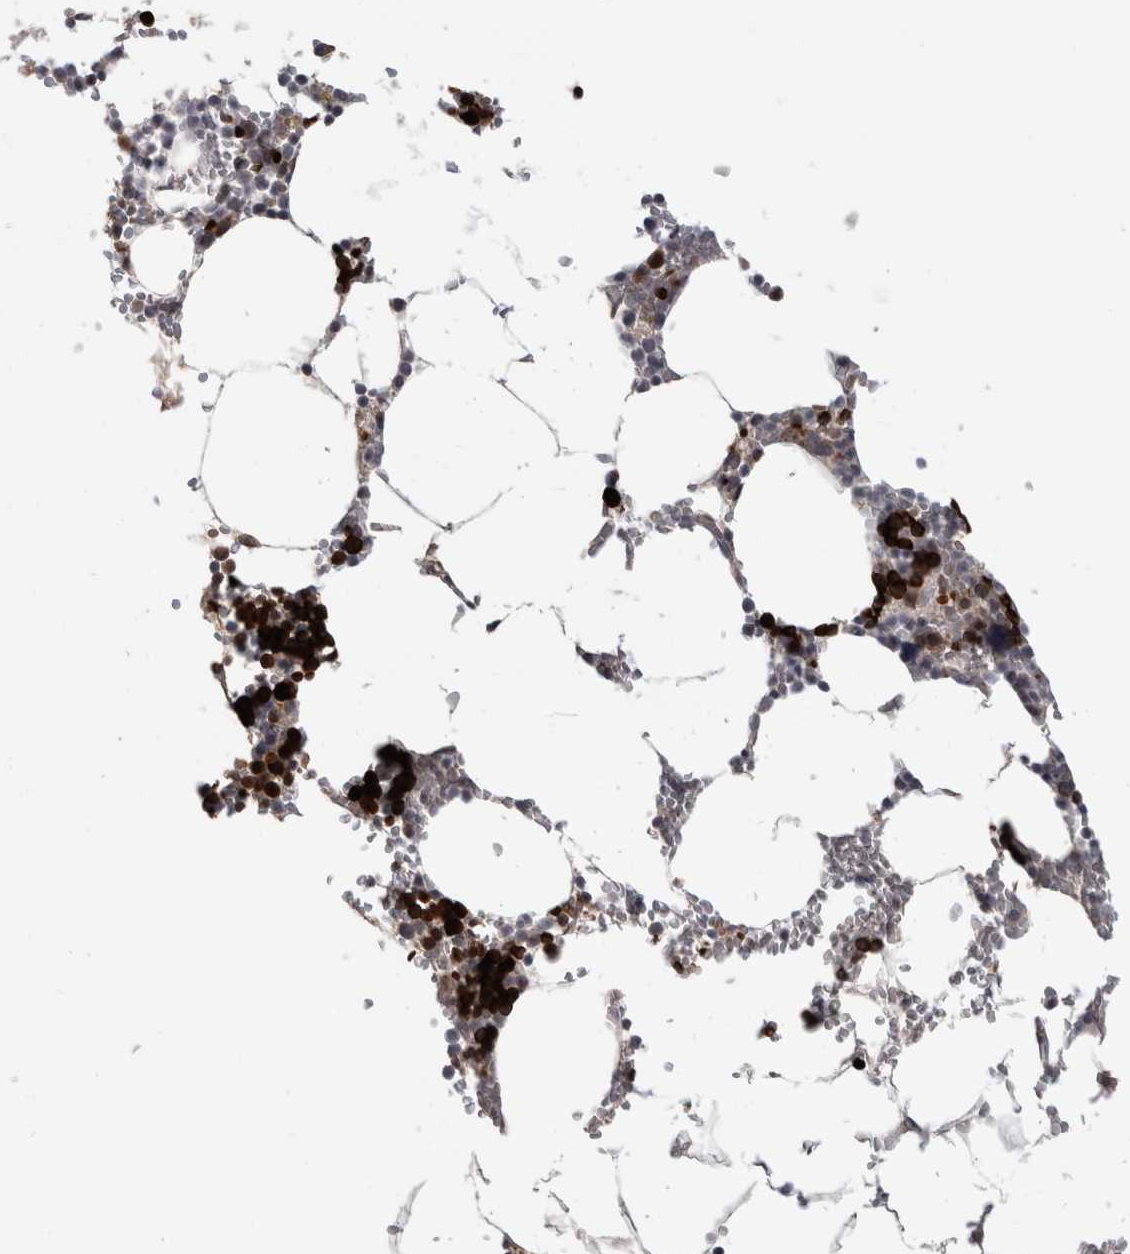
{"staining": {"intensity": "strong", "quantity": "25%-75%", "location": "cytoplasmic/membranous,nuclear"}, "tissue": "bone marrow", "cell_type": "Hematopoietic cells", "image_type": "normal", "snomed": [{"axis": "morphology", "description": "Normal tissue, NOS"}, {"axis": "topography", "description": "Bone marrow"}], "caption": "Strong cytoplasmic/membranous,nuclear protein staining is seen in approximately 25%-75% of hematopoietic cells in bone marrow.", "gene": "PEBP4", "patient": {"sex": "male", "age": 70}}